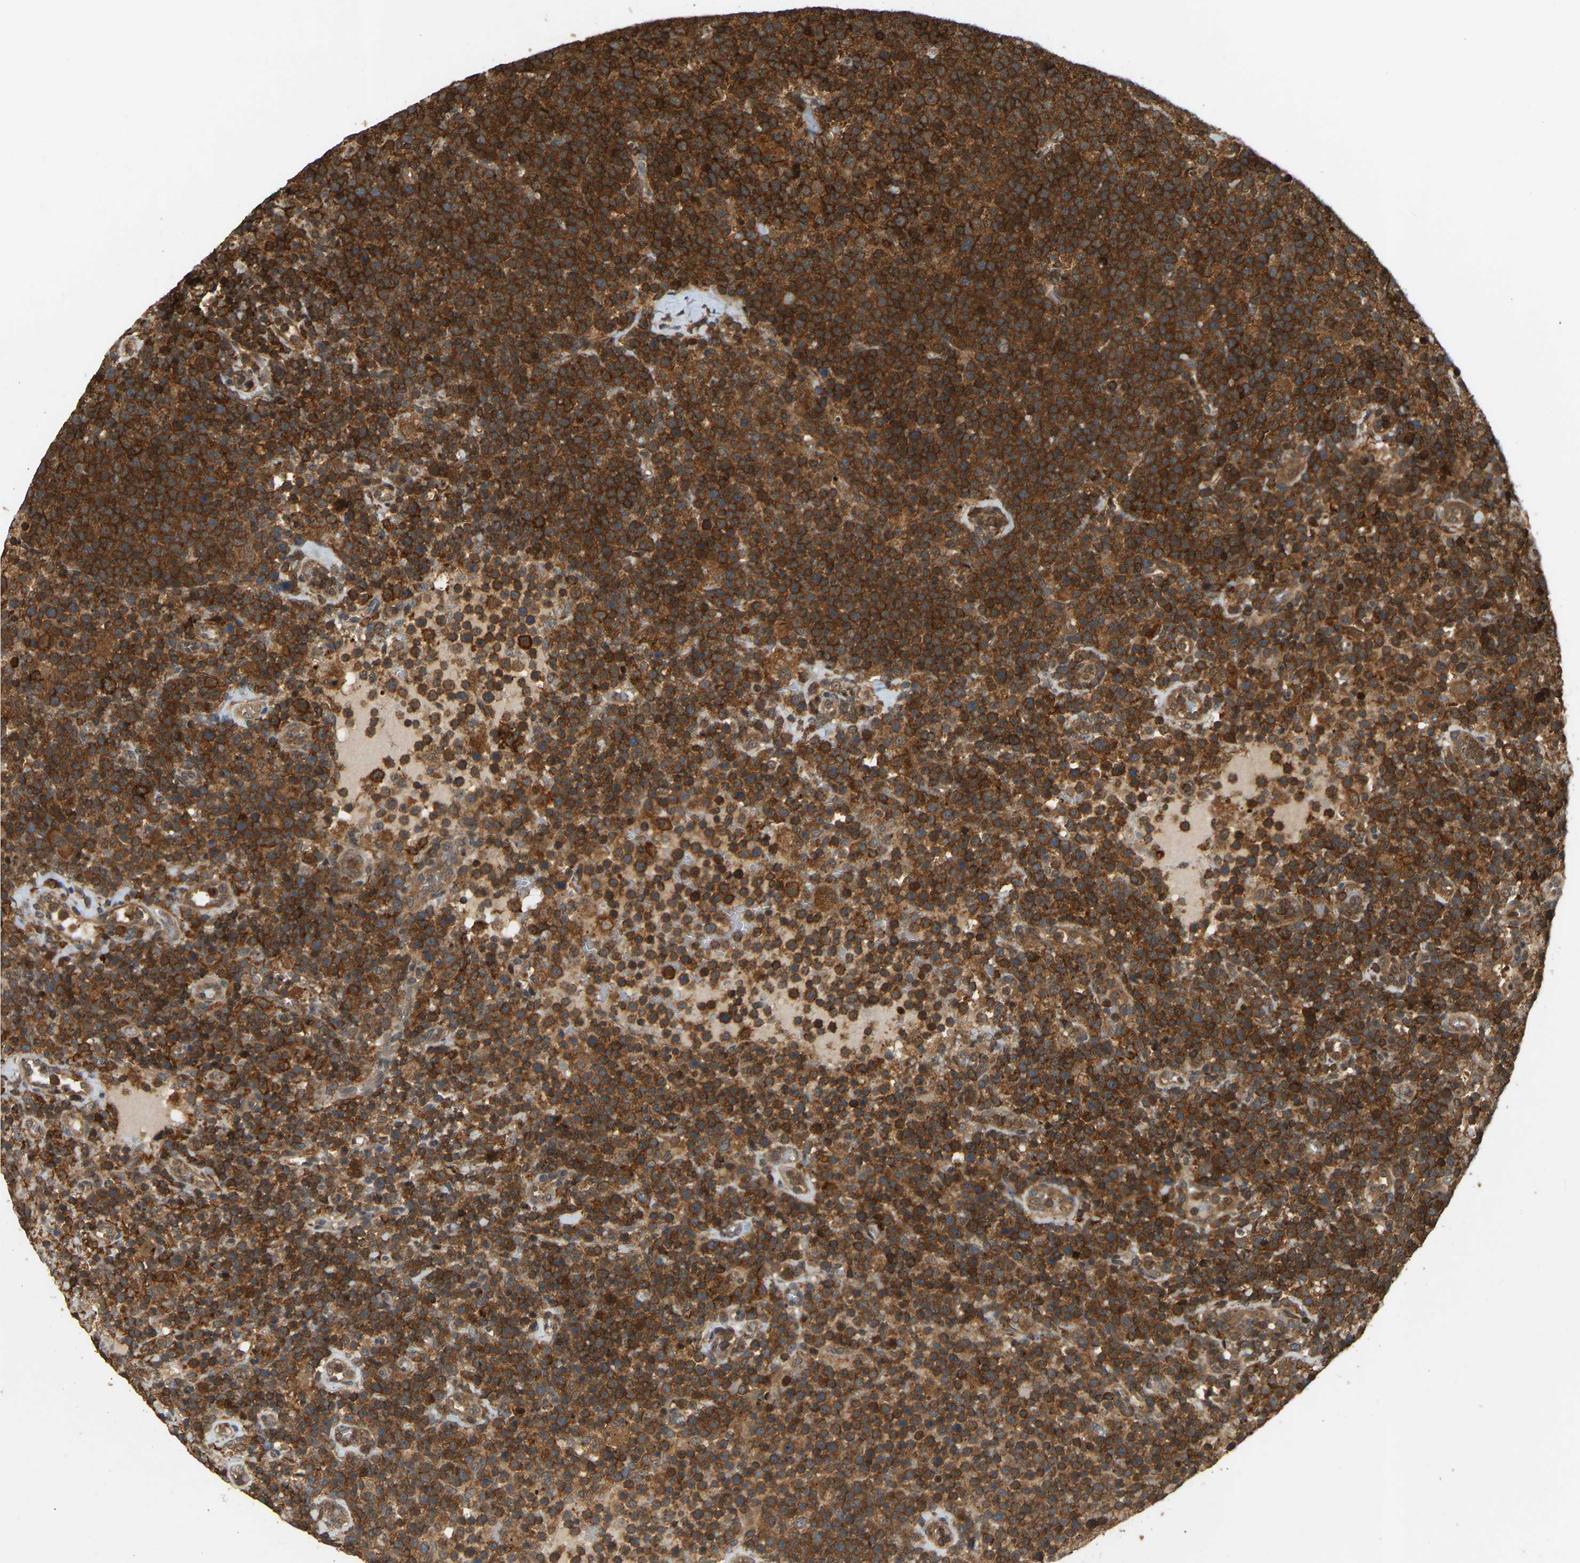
{"staining": {"intensity": "strong", "quantity": ">75%", "location": "cytoplasmic/membranous"}, "tissue": "lymphoma", "cell_type": "Tumor cells", "image_type": "cancer", "snomed": [{"axis": "morphology", "description": "Malignant lymphoma, non-Hodgkin's type, High grade"}, {"axis": "topography", "description": "Lymph node"}], "caption": "Human lymphoma stained with a brown dye demonstrates strong cytoplasmic/membranous positive expression in about >75% of tumor cells.", "gene": "GOPC", "patient": {"sex": "female", "age": 84}}